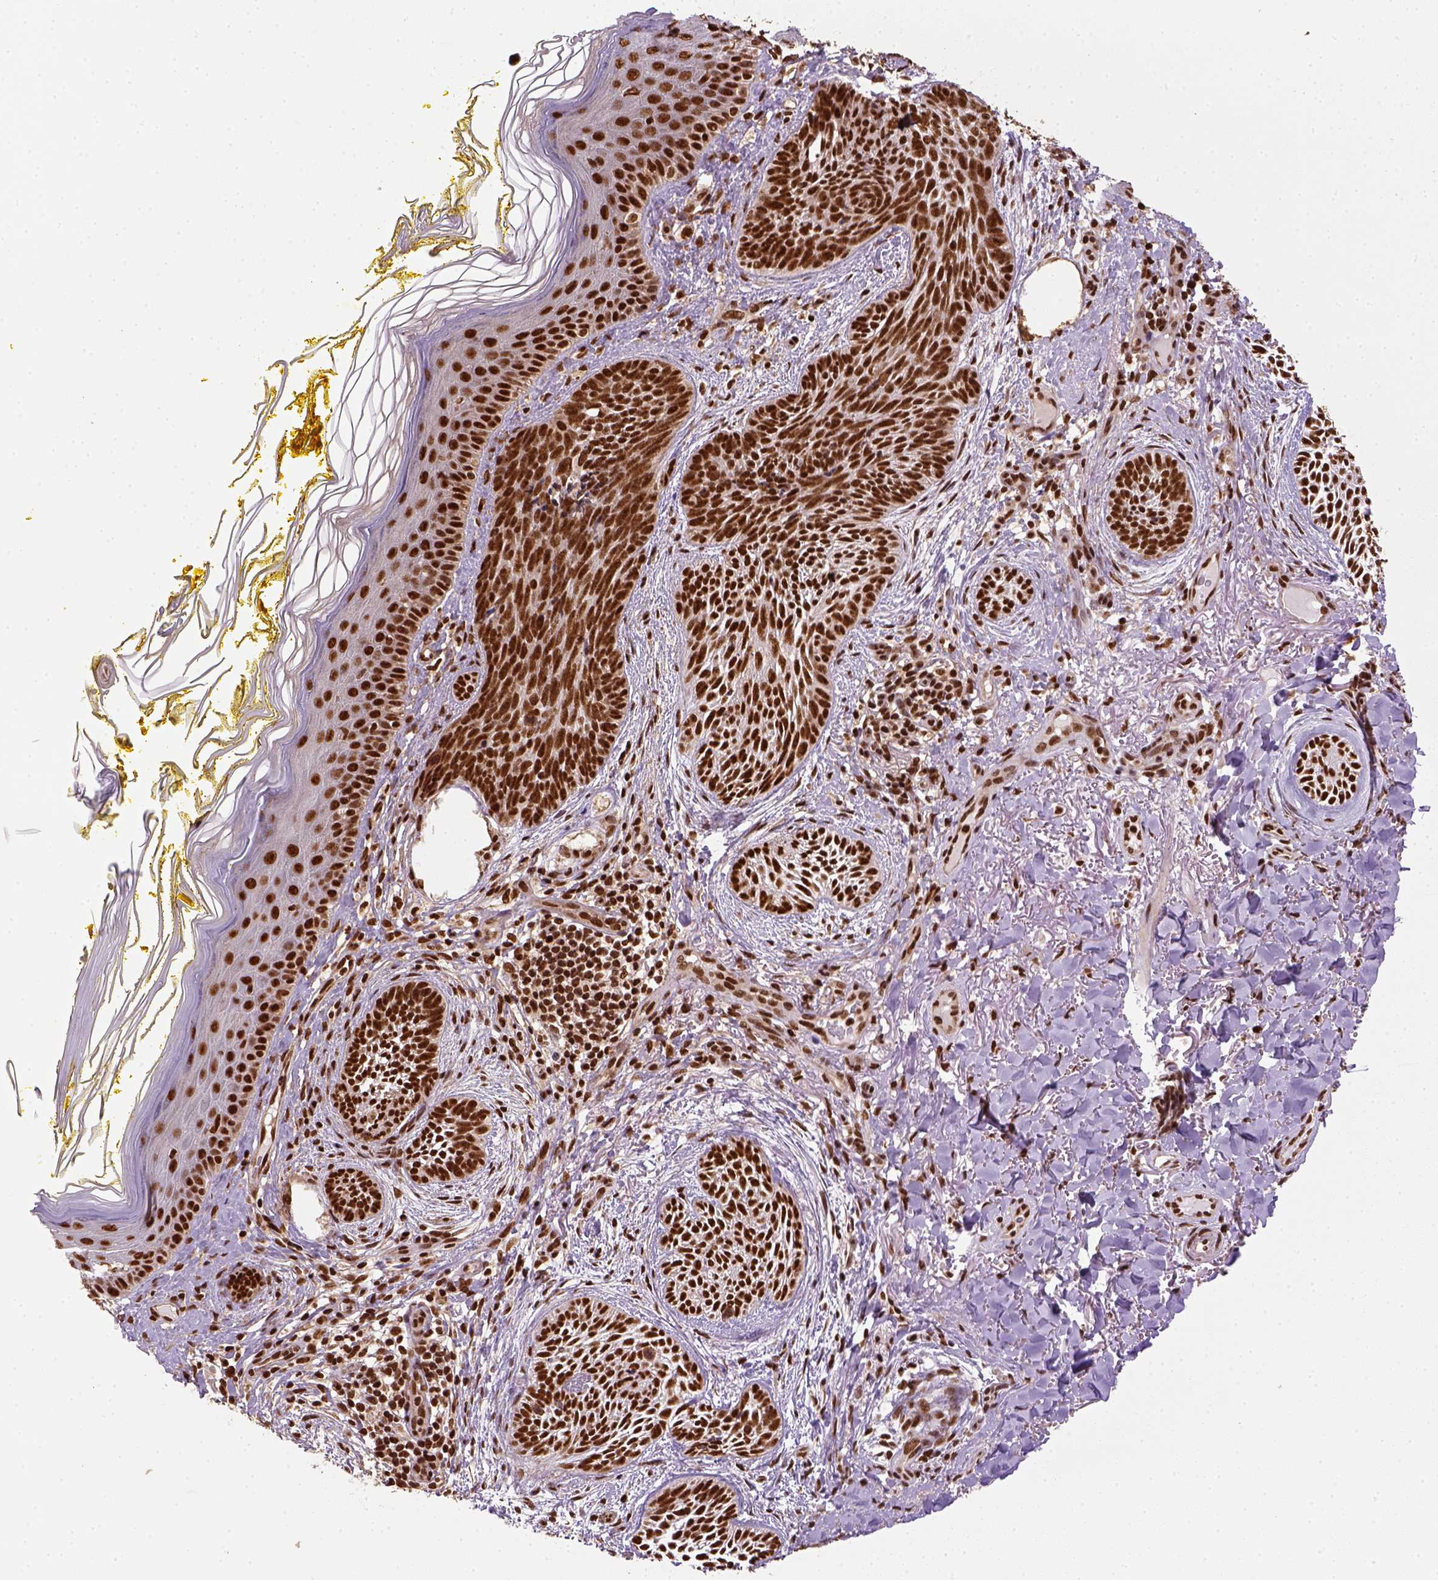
{"staining": {"intensity": "strong", "quantity": ">75%", "location": "nuclear"}, "tissue": "skin cancer", "cell_type": "Tumor cells", "image_type": "cancer", "snomed": [{"axis": "morphology", "description": "Basal cell carcinoma"}, {"axis": "topography", "description": "Skin"}], "caption": "Protein staining of basal cell carcinoma (skin) tissue shows strong nuclear expression in approximately >75% of tumor cells.", "gene": "CCAR1", "patient": {"sex": "female", "age": 68}}